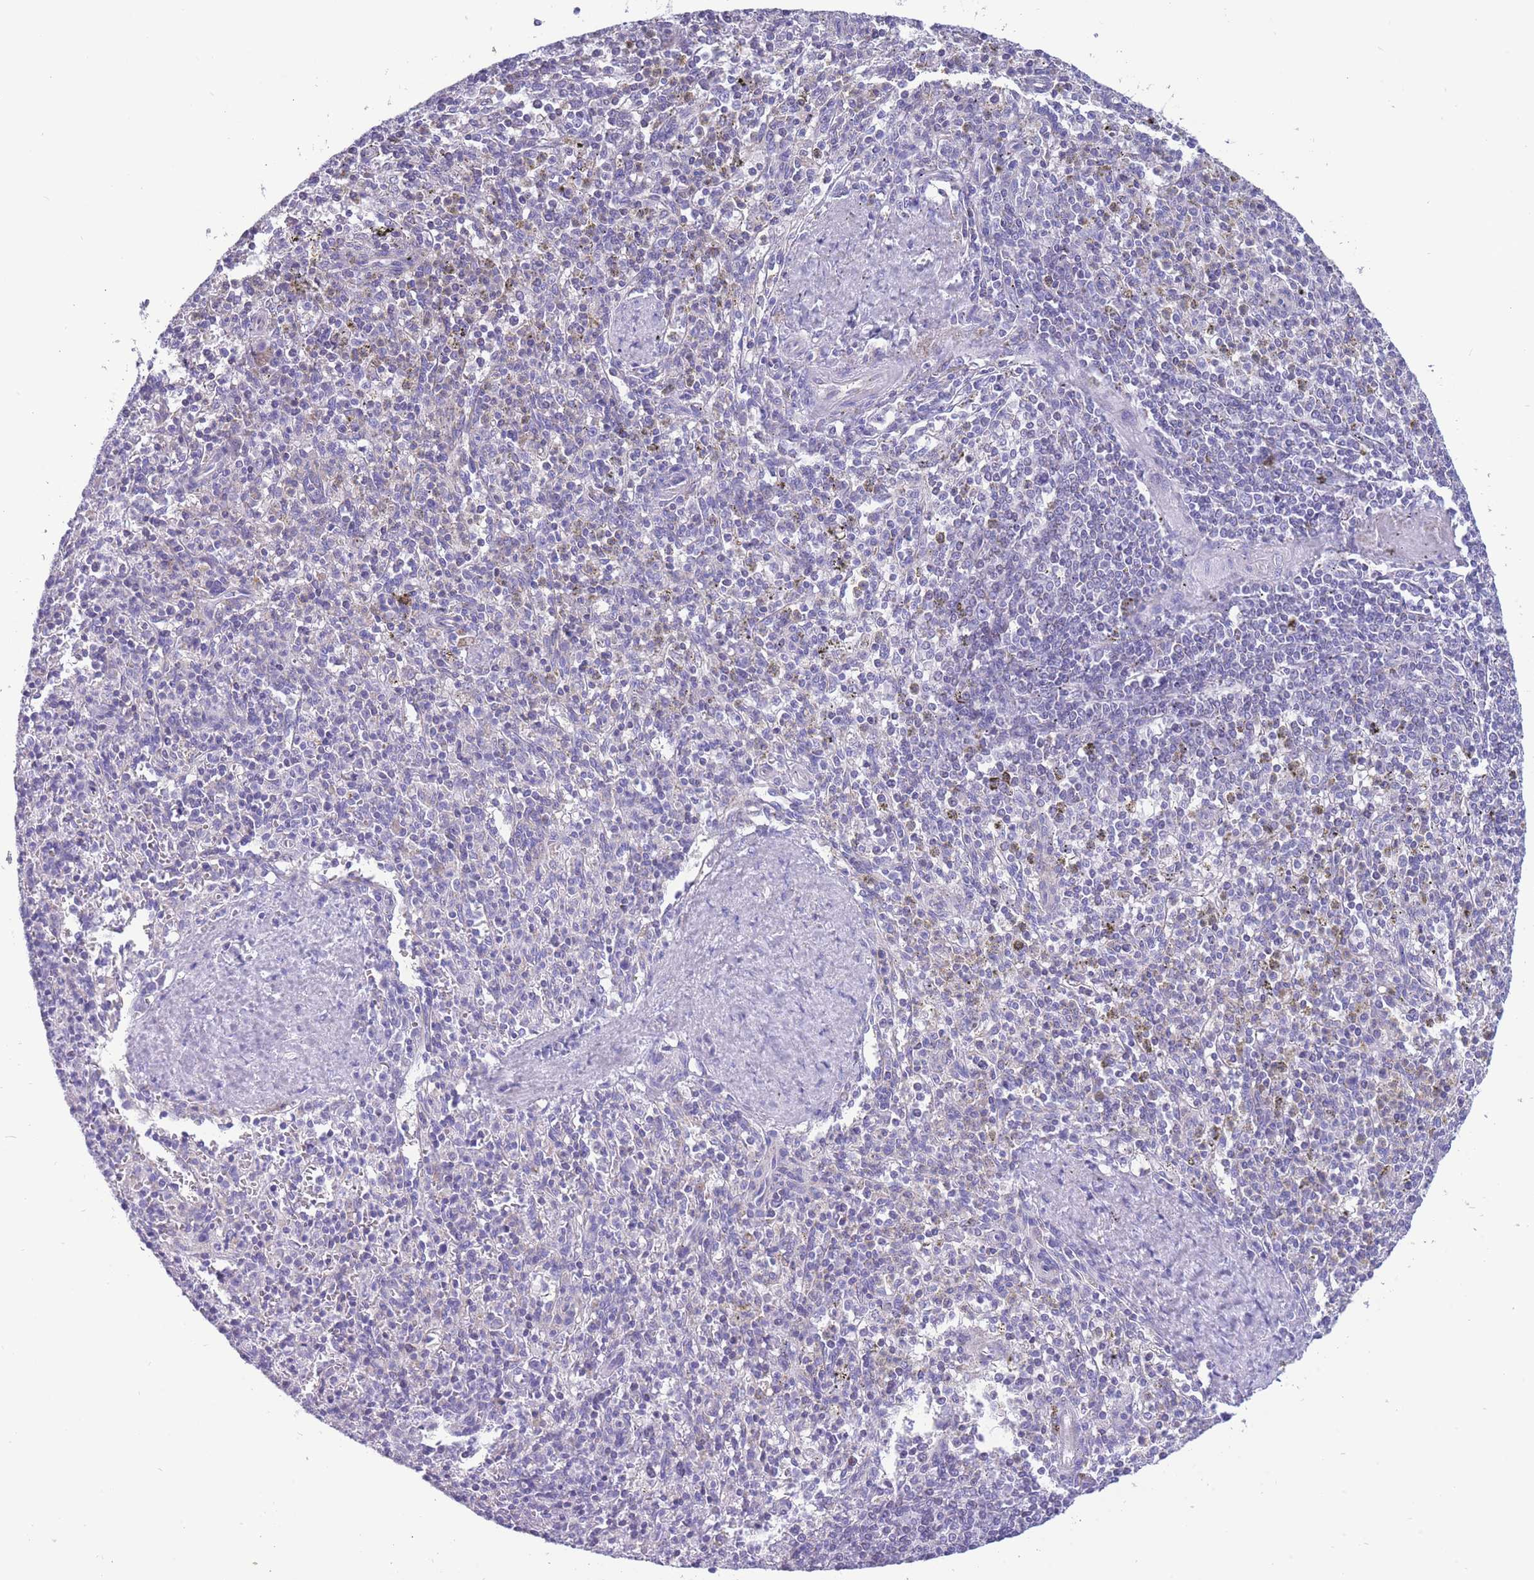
{"staining": {"intensity": "negative", "quantity": "none", "location": "none"}, "tissue": "spleen", "cell_type": "Cells in red pulp", "image_type": "normal", "snomed": [{"axis": "morphology", "description": "Normal tissue, NOS"}, {"axis": "topography", "description": "Spleen"}], "caption": "An image of spleen stained for a protein exhibits no brown staining in cells in red pulp. (DAB immunohistochemistry (IHC) with hematoxylin counter stain).", "gene": "INTS2", "patient": {"sex": "male", "age": 72}}